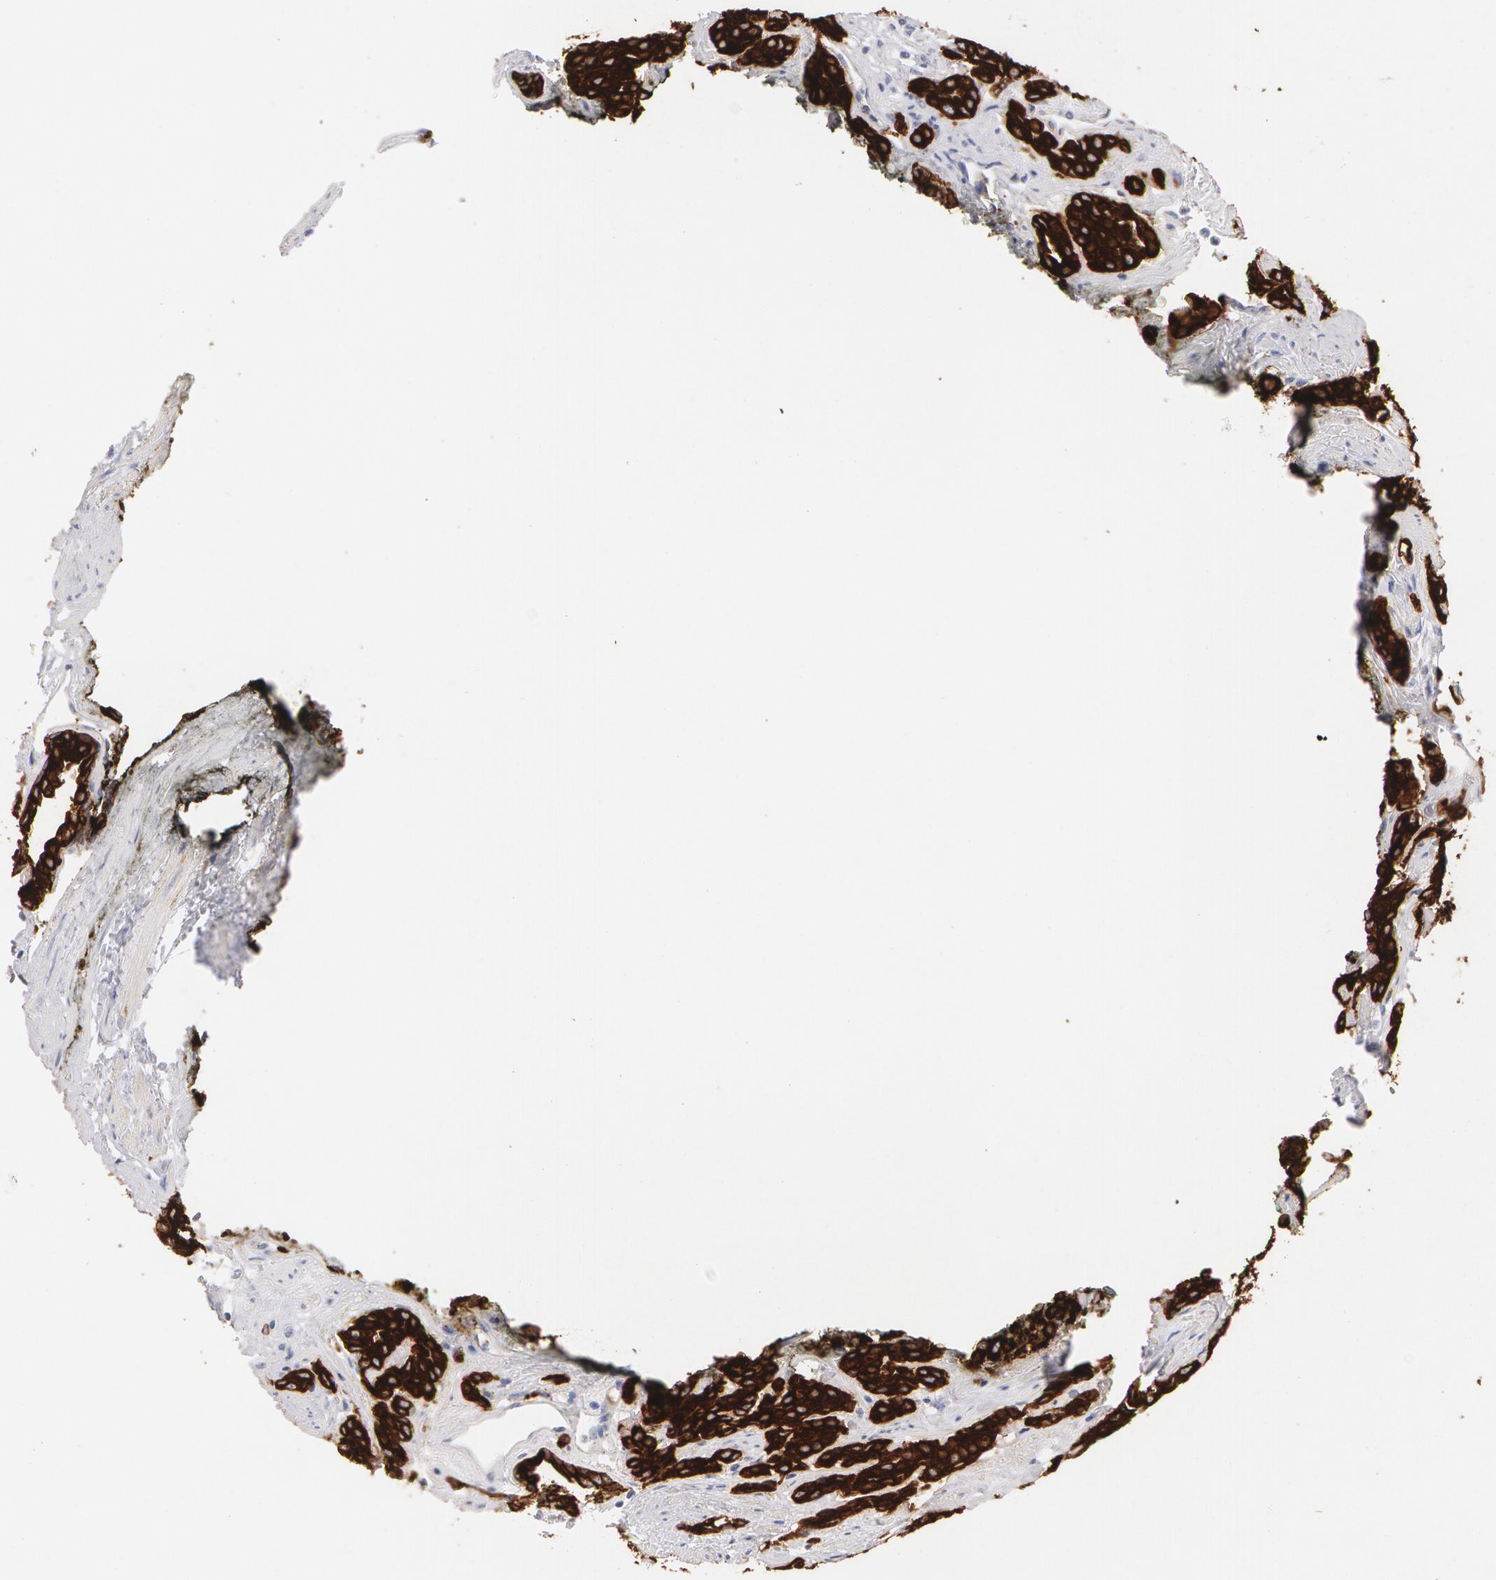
{"staining": {"intensity": "strong", "quantity": ">75%", "location": "cytoplasmic/membranous"}, "tissue": "prostate cancer", "cell_type": "Tumor cells", "image_type": "cancer", "snomed": [{"axis": "morphology", "description": "Adenocarcinoma, High grade"}, {"axis": "topography", "description": "Prostate"}], "caption": "An image of human high-grade adenocarcinoma (prostate) stained for a protein exhibits strong cytoplasmic/membranous brown staining in tumor cells.", "gene": "KRT8", "patient": {"sex": "male", "age": 64}}